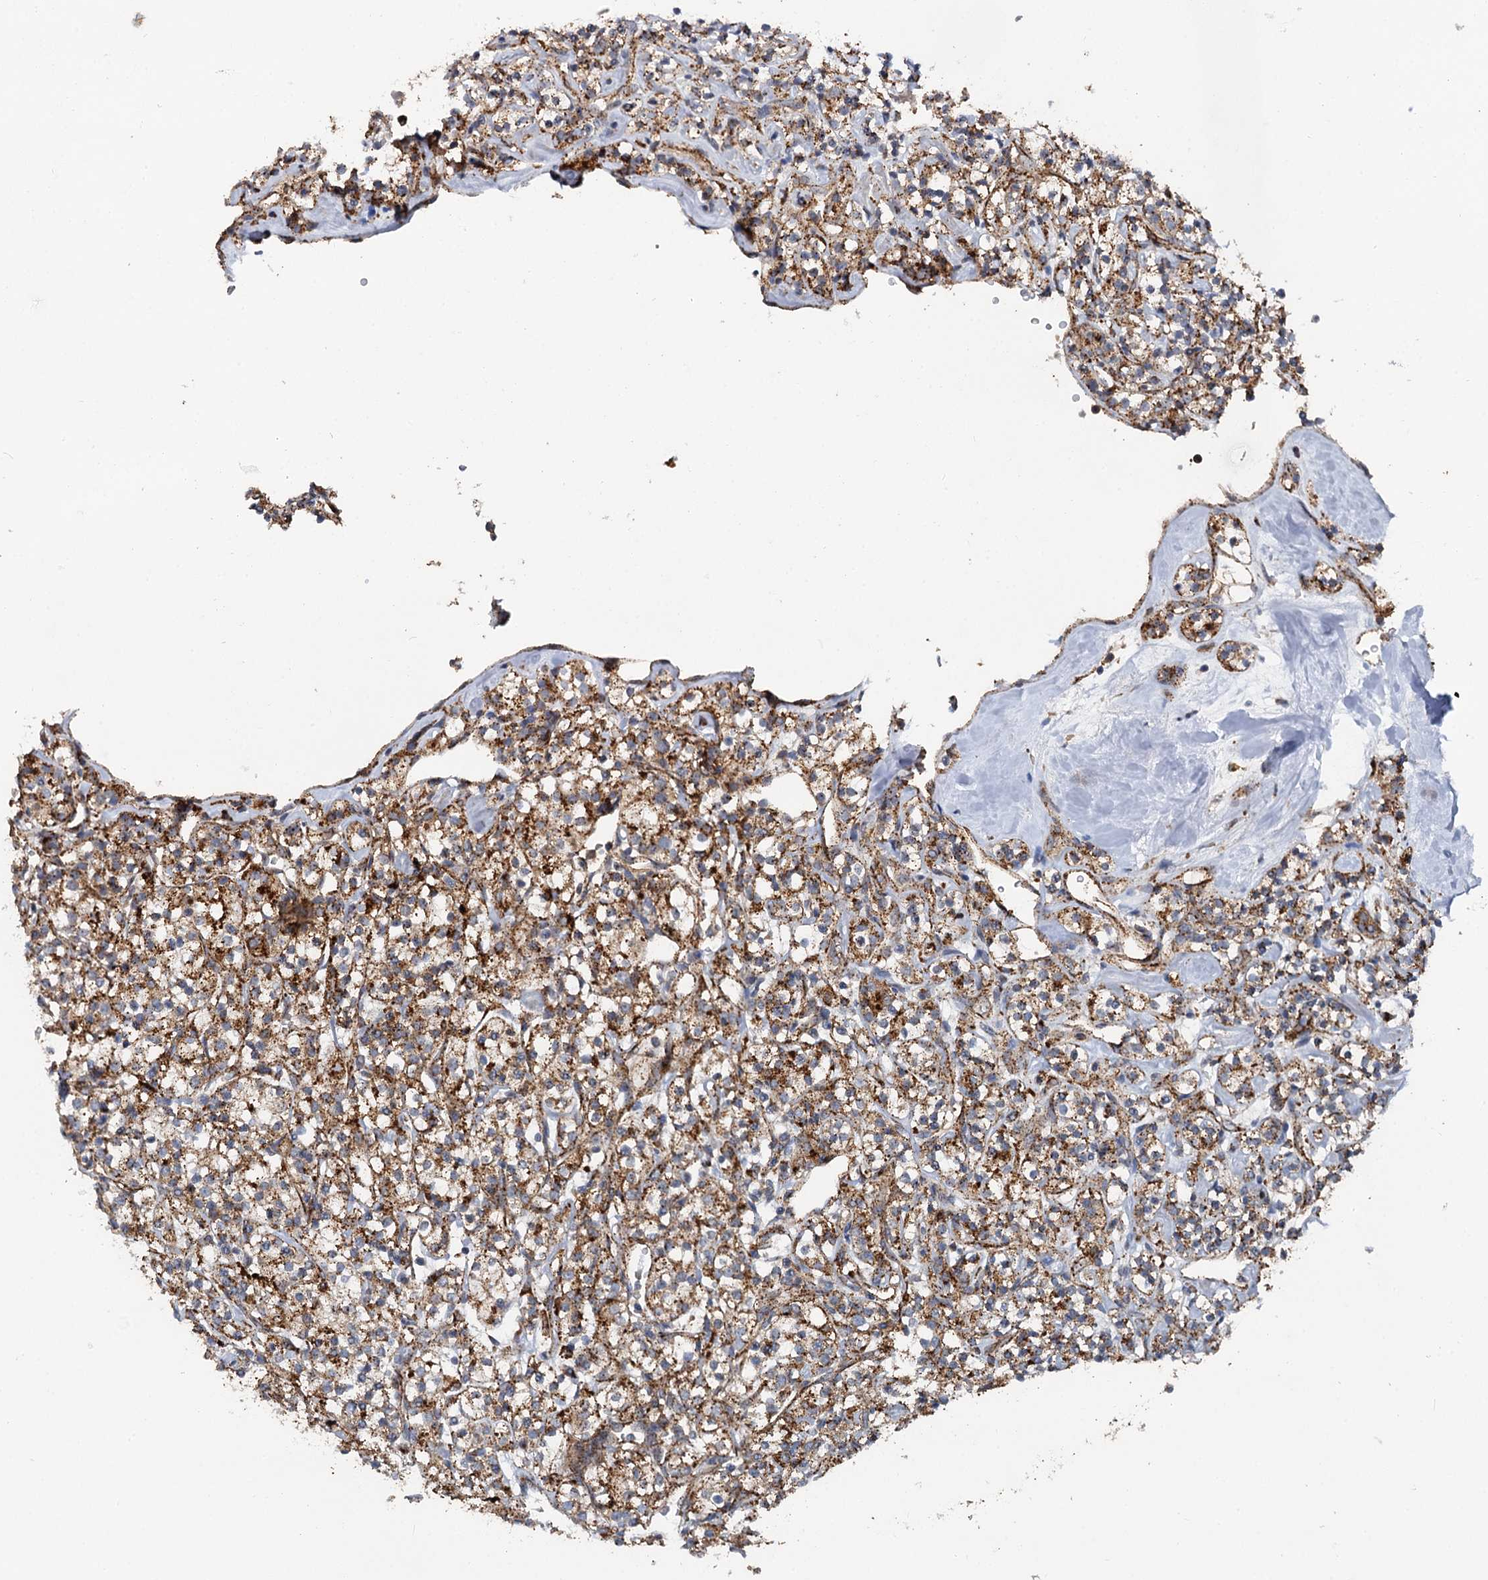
{"staining": {"intensity": "strong", "quantity": ">75%", "location": "cytoplasmic/membranous"}, "tissue": "renal cancer", "cell_type": "Tumor cells", "image_type": "cancer", "snomed": [{"axis": "morphology", "description": "Adenocarcinoma, NOS"}, {"axis": "topography", "description": "Kidney"}], "caption": "Protein staining demonstrates strong cytoplasmic/membranous expression in approximately >75% of tumor cells in renal cancer (adenocarcinoma).", "gene": "GBA1", "patient": {"sex": "male", "age": 77}}